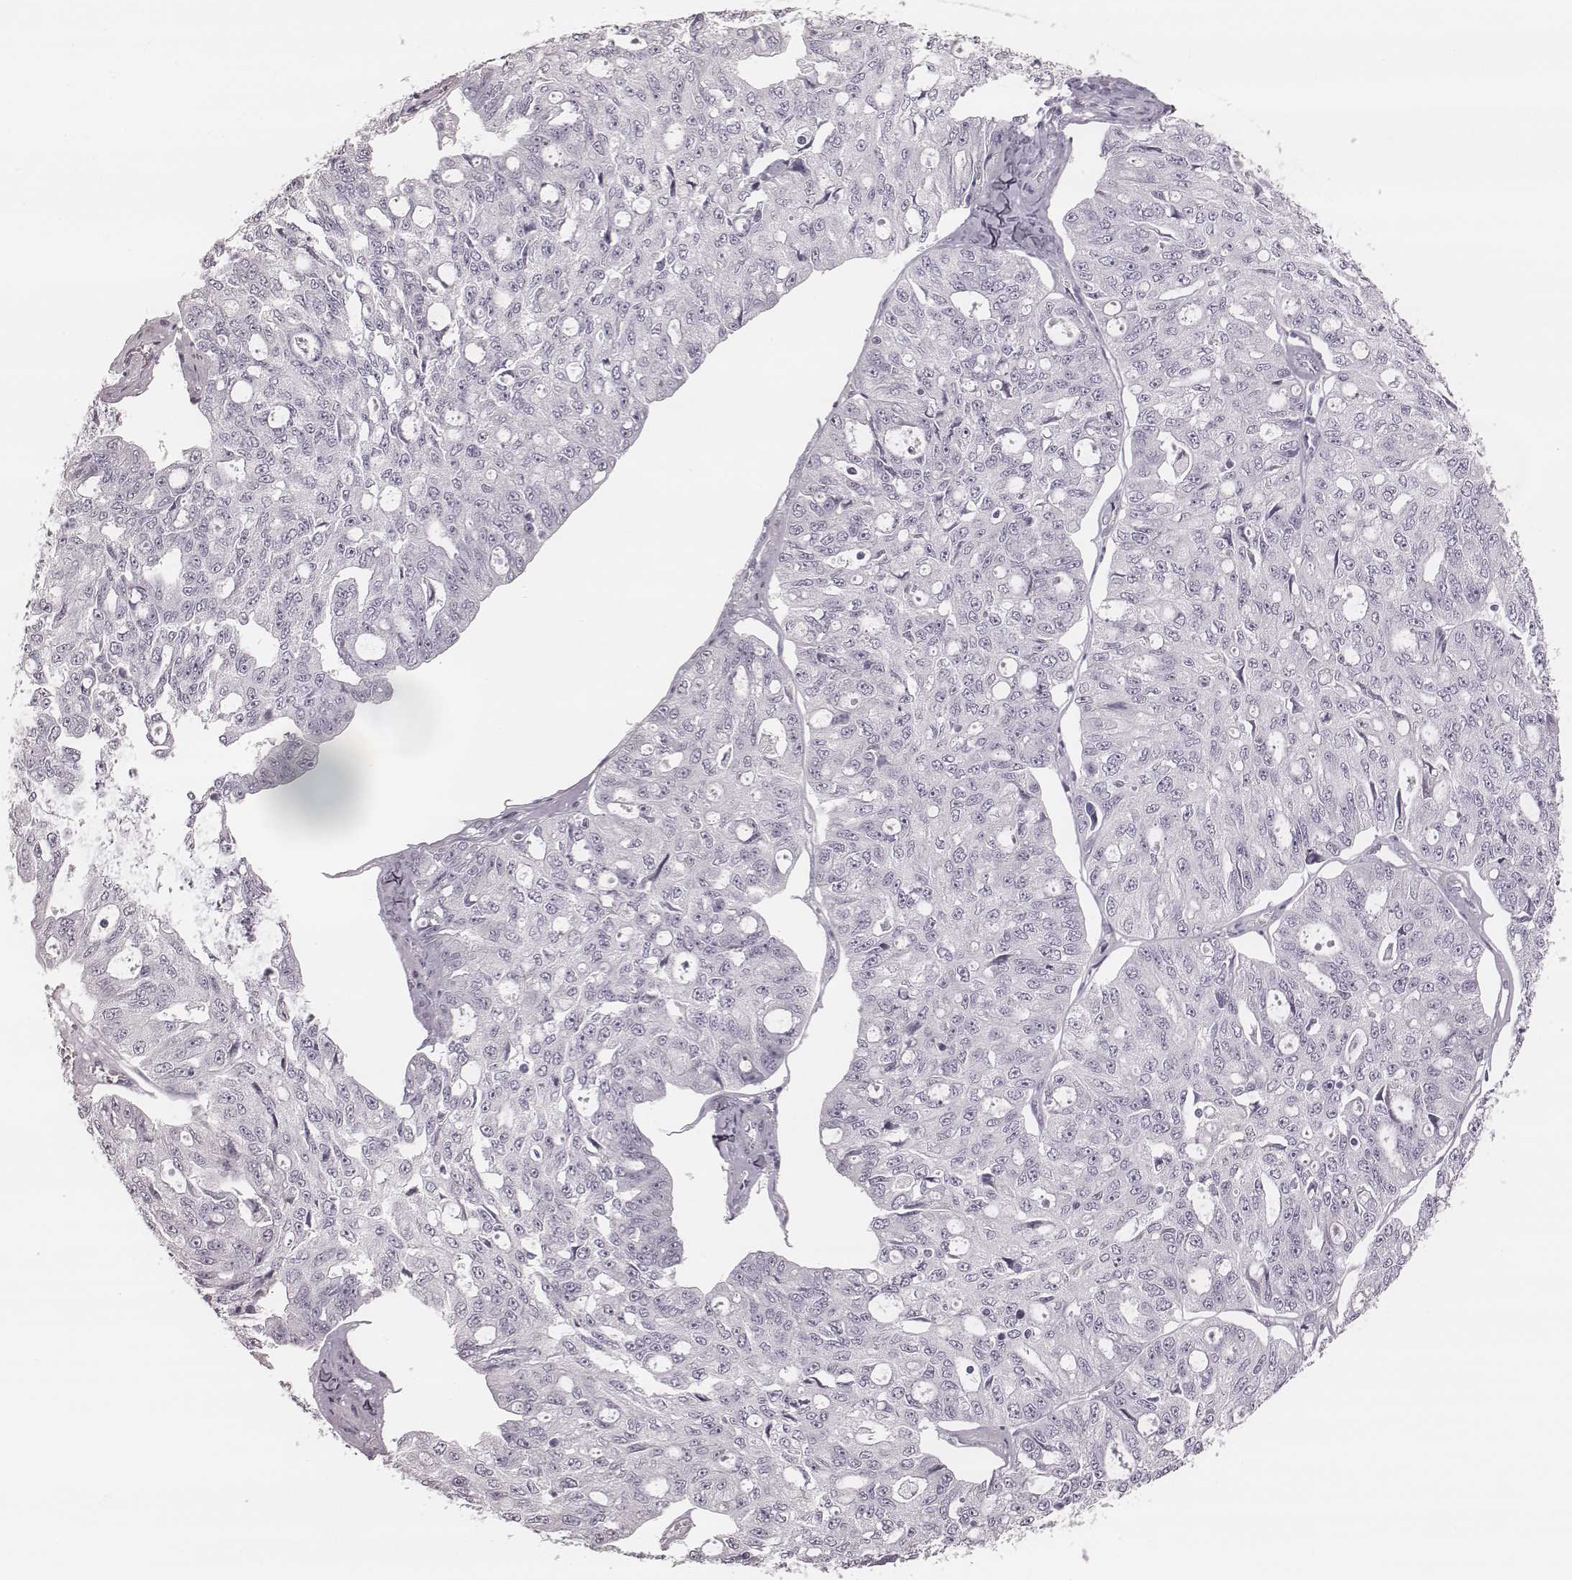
{"staining": {"intensity": "negative", "quantity": "none", "location": "none"}, "tissue": "ovarian cancer", "cell_type": "Tumor cells", "image_type": "cancer", "snomed": [{"axis": "morphology", "description": "Carcinoma, endometroid"}, {"axis": "topography", "description": "Ovary"}], "caption": "Immunohistochemistry (IHC) micrograph of human ovarian cancer stained for a protein (brown), which shows no expression in tumor cells.", "gene": "MSX1", "patient": {"sex": "female", "age": 65}}